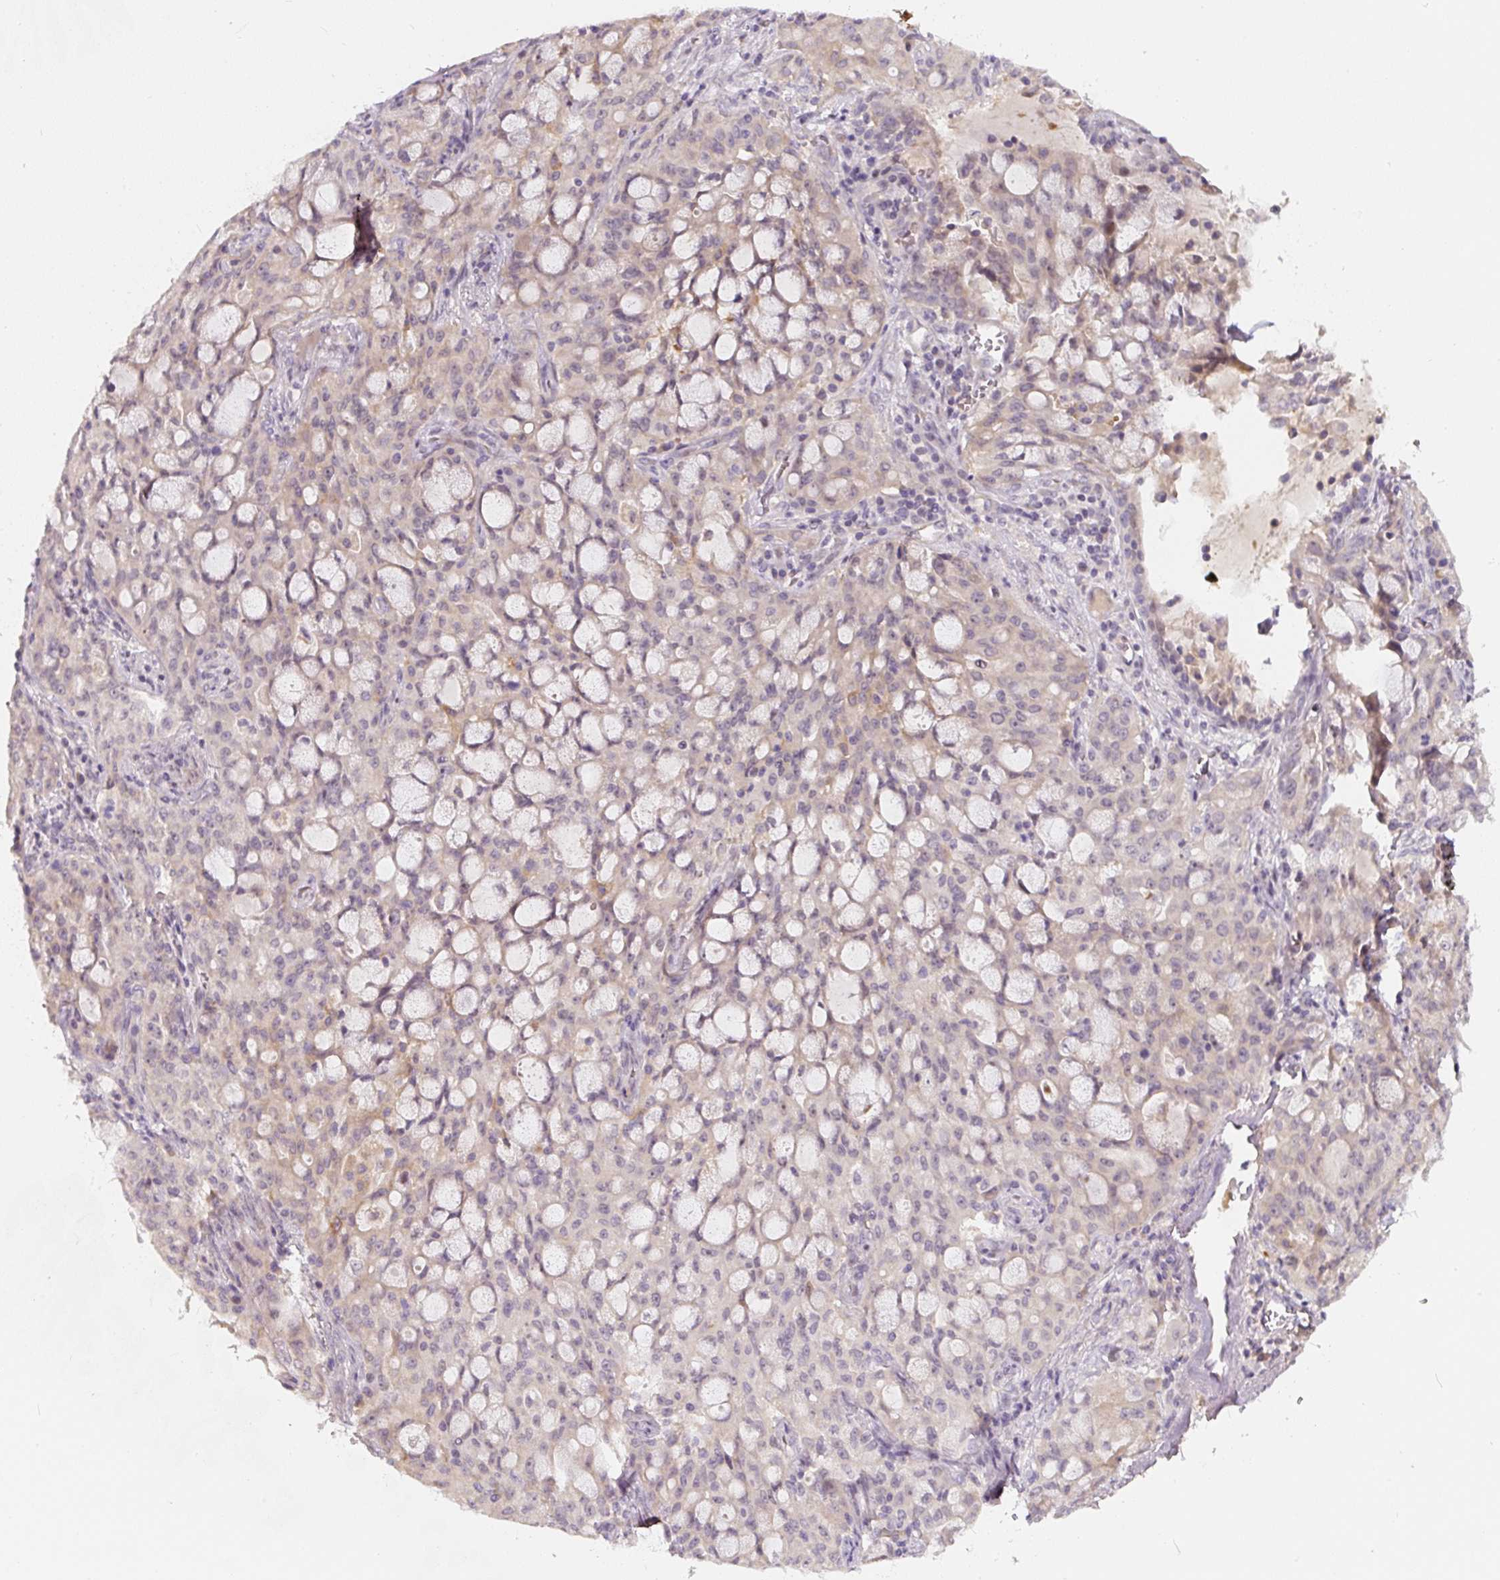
{"staining": {"intensity": "weak", "quantity": "<25%", "location": "cytoplasmic/membranous"}, "tissue": "lung cancer", "cell_type": "Tumor cells", "image_type": "cancer", "snomed": [{"axis": "morphology", "description": "Adenocarcinoma, NOS"}, {"axis": "topography", "description": "Lung"}], "caption": "IHC histopathology image of neoplastic tissue: adenocarcinoma (lung) stained with DAB displays no significant protein expression in tumor cells.", "gene": "PWWP3B", "patient": {"sex": "female", "age": 44}}